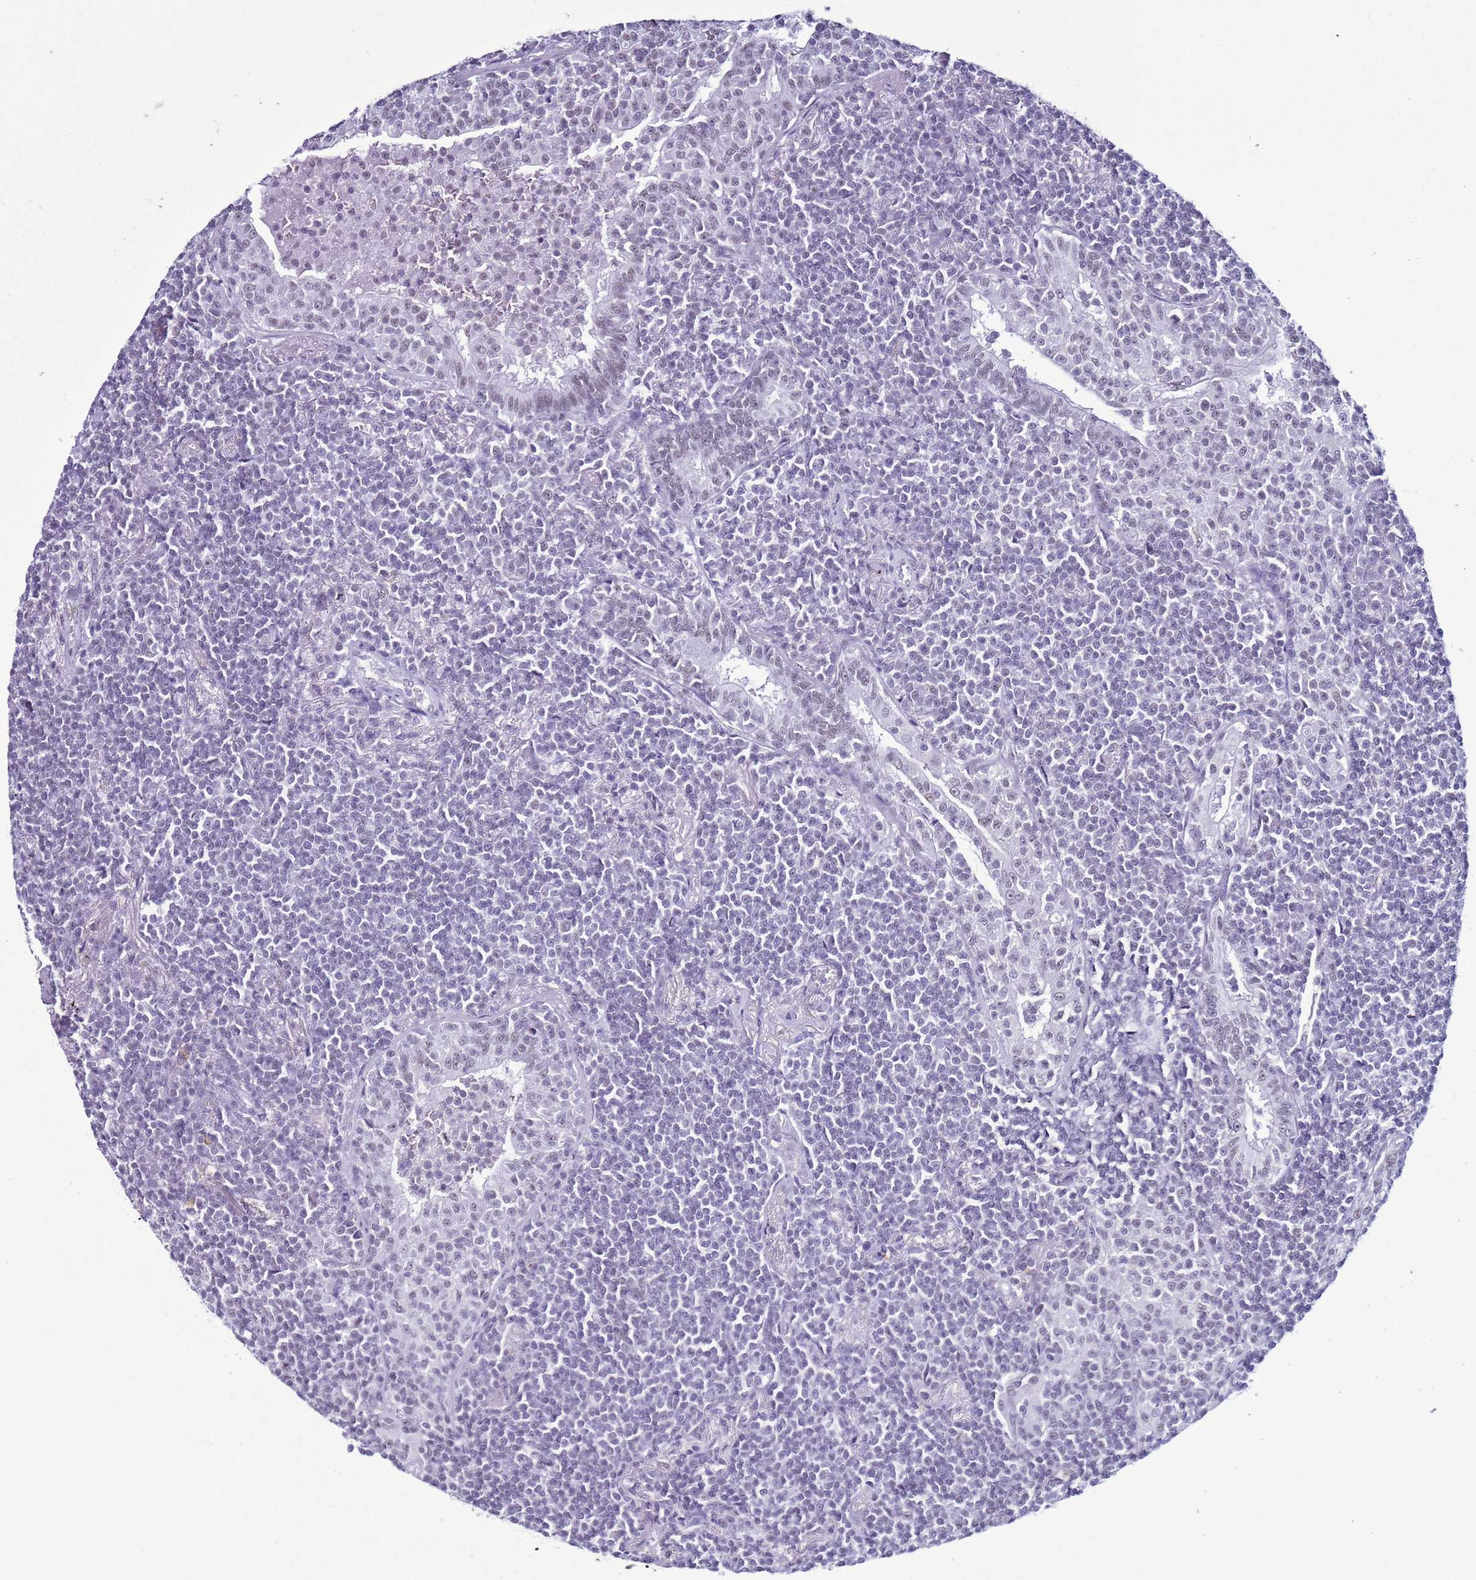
{"staining": {"intensity": "negative", "quantity": "none", "location": "none"}, "tissue": "lymphoma", "cell_type": "Tumor cells", "image_type": "cancer", "snomed": [{"axis": "morphology", "description": "Malignant lymphoma, non-Hodgkin's type, Low grade"}, {"axis": "topography", "description": "Lung"}], "caption": "The image demonstrates no significant expression in tumor cells of malignant lymphoma, non-Hodgkin's type (low-grade).", "gene": "DHX15", "patient": {"sex": "female", "age": 71}}